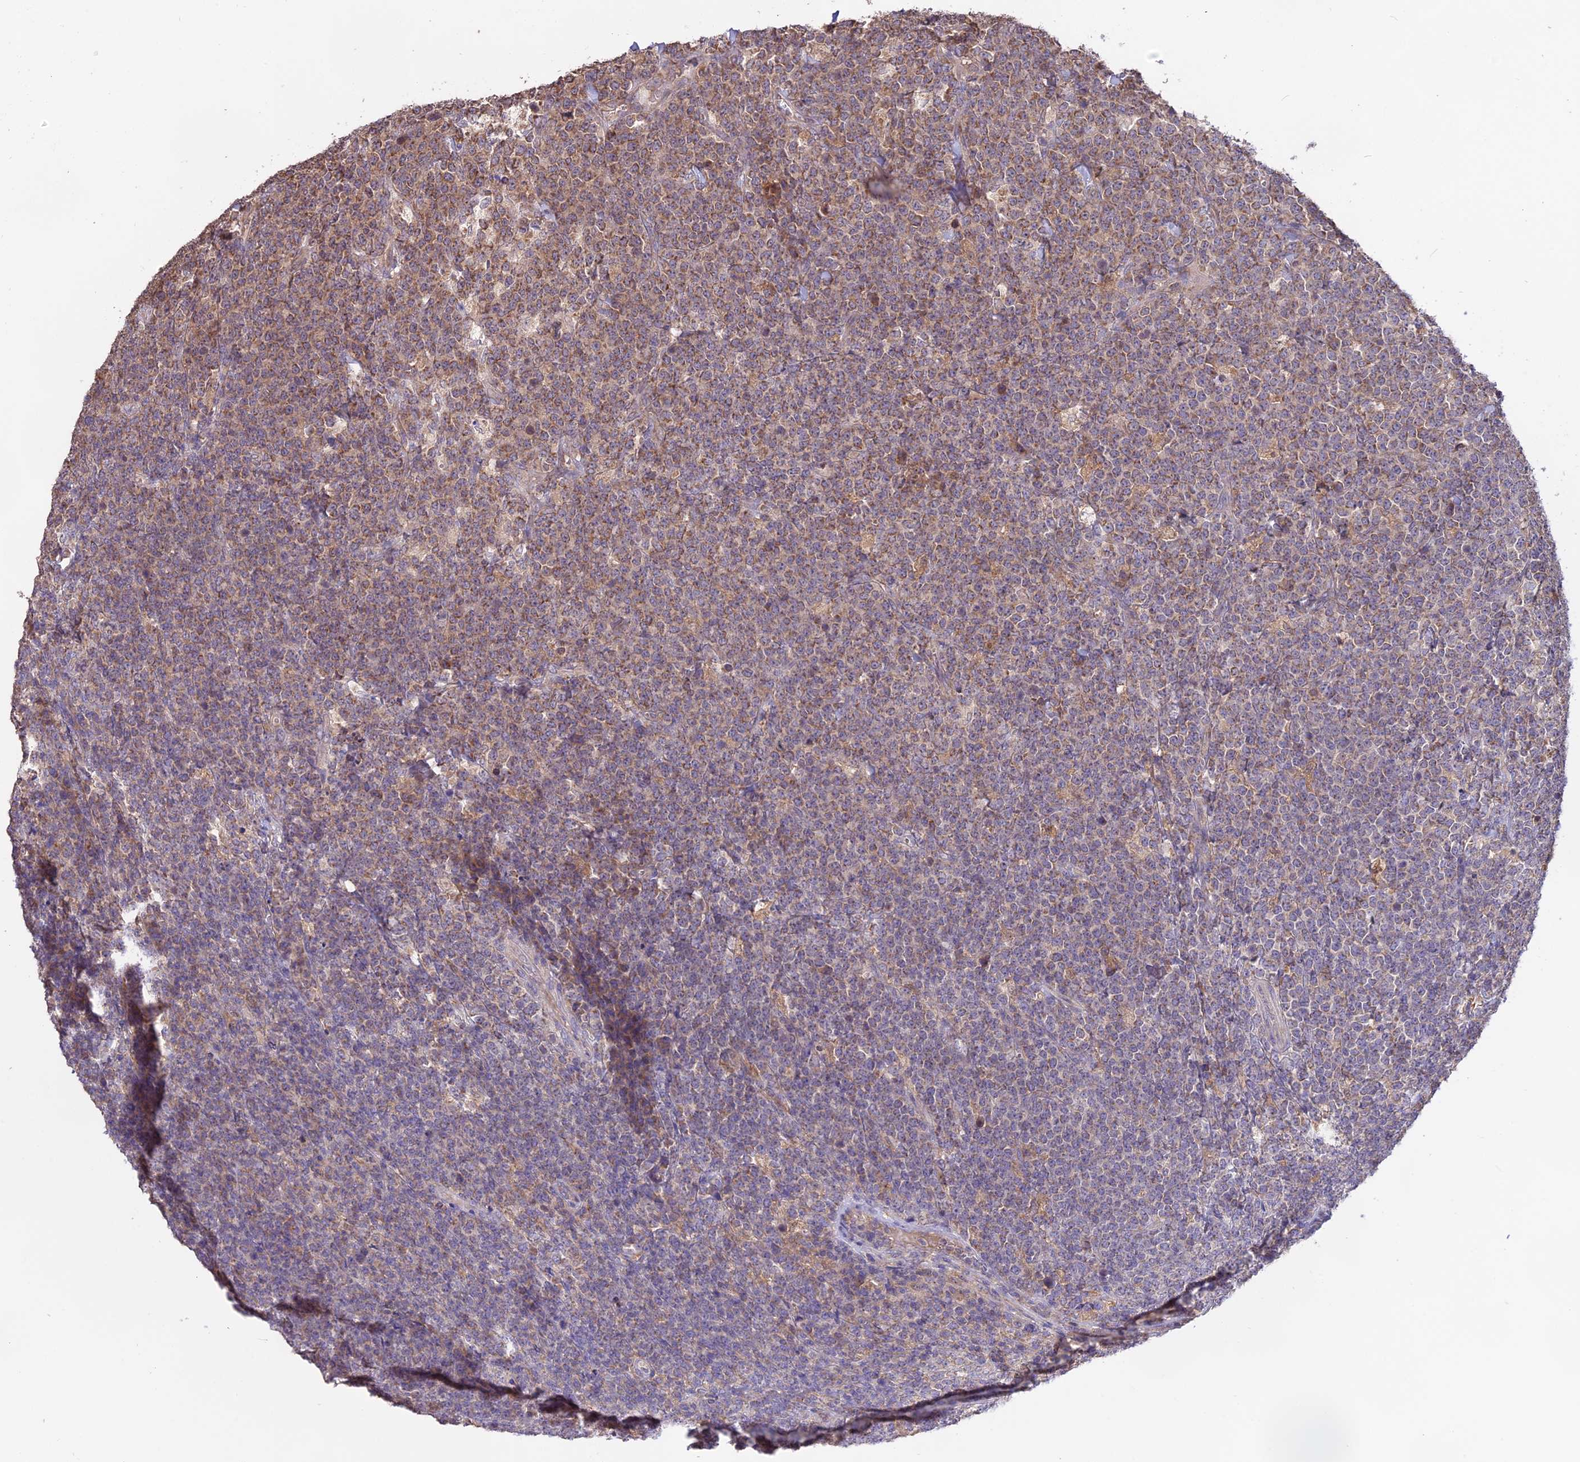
{"staining": {"intensity": "moderate", "quantity": "25%-75%", "location": "cytoplasmic/membranous"}, "tissue": "lymphoma", "cell_type": "Tumor cells", "image_type": "cancer", "snomed": [{"axis": "morphology", "description": "Malignant lymphoma, non-Hodgkin's type, High grade"}, {"axis": "topography", "description": "Small intestine"}], "caption": "About 25%-75% of tumor cells in human lymphoma reveal moderate cytoplasmic/membranous protein positivity as visualized by brown immunohistochemical staining.", "gene": "NUDT8", "patient": {"sex": "male", "age": 8}}